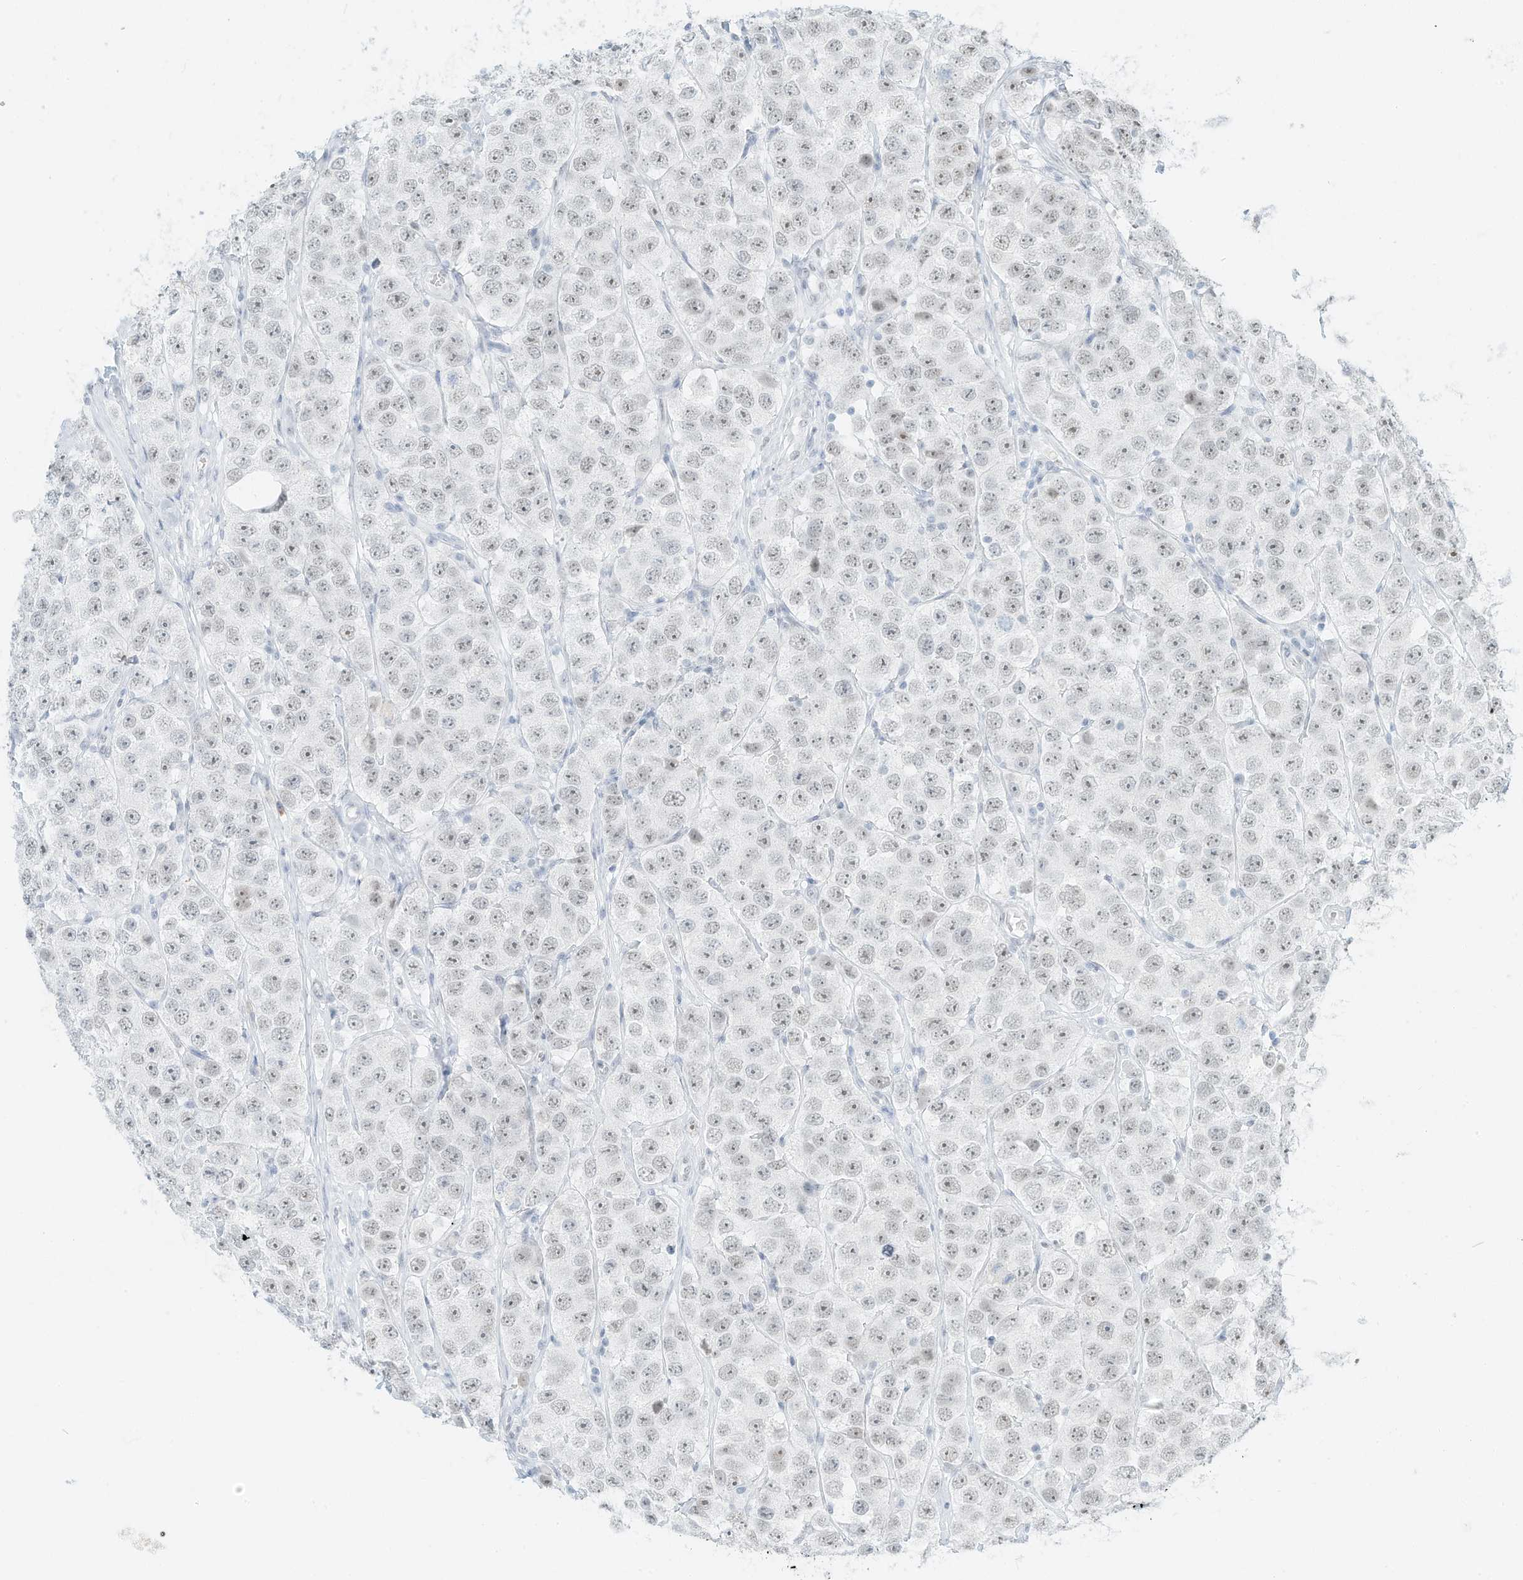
{"staining": {"intensity": "negative", "quantity": "none", "location": "none"}, "tissue": "testis cancer", "cell_type": "Tumor cells", "image_type": "cancer", "snomed": [{"axis": "morphology", "description": "Seminoma, NOS"}, {"axis": "topography", "description": "Testis"}], "caption": "The micrograph shows no staining of tumor cells in testis cancer.", "gene": "PGC", "patient": {"sex": "male", "age": 28}}